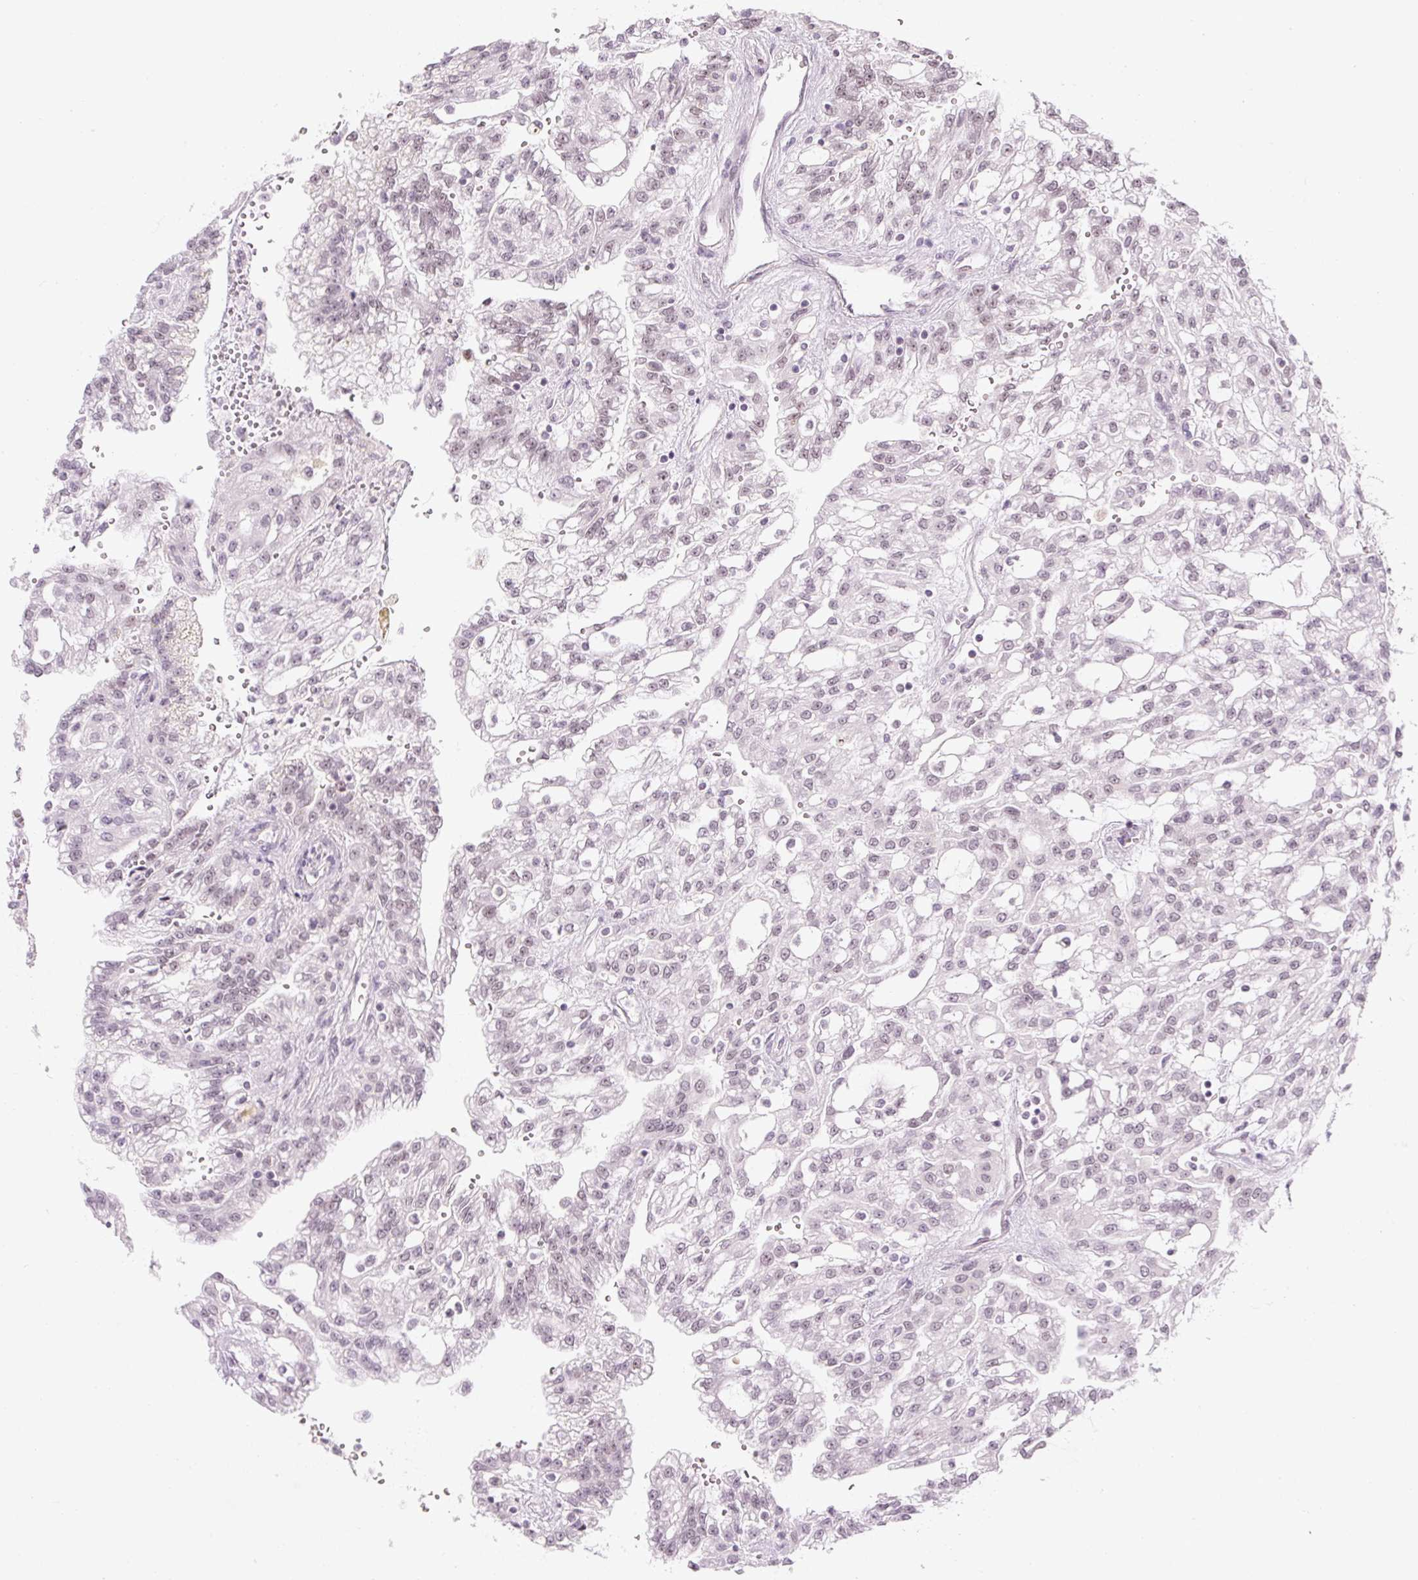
{"staining": {"intensity": "weak", "quantity": "<25%", "location": "nuclear"}, "tissue": "renal cancer", "cell_type": "Tumor cells", "image_type": "cancer", "snomed": [{"axis": "morphology", "description": "Adenocarcinoma, NOS"}, {"axis": "topography", "description": "Kidney"}], "caption": "This is an immunohistochemistry (IHC) image of adenocarcinoma (renal). There is no expression in tumor cells.", "gene": "U2AF2", "patient": {"sex": "male", "age": 63}}